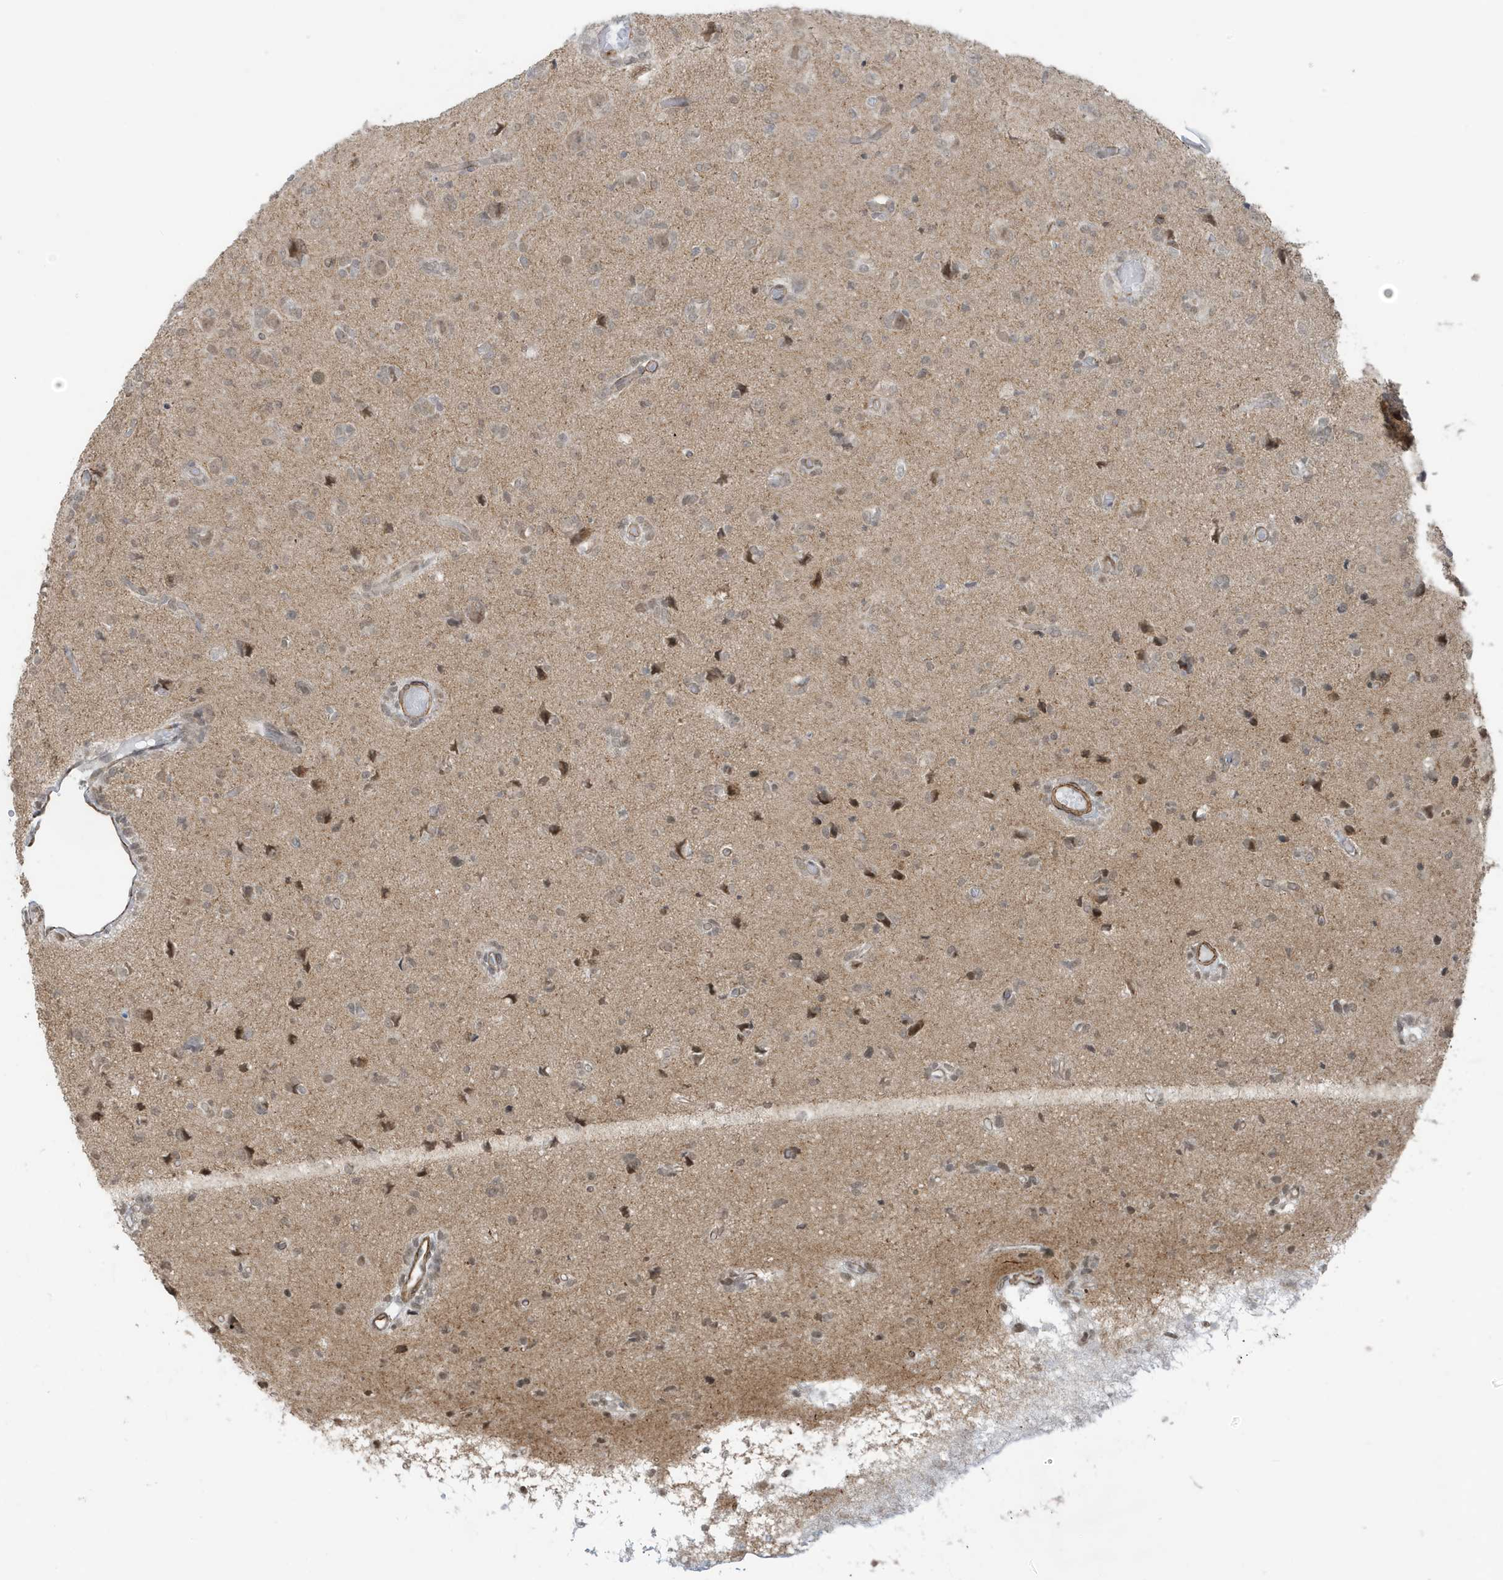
{"staining": {"intensity": "negative", "quantity": "none", "location": "none"}, "tissue": "glioma", "cell_type": "Tumor cells", "image_type": "cancer", "snomed": [{"axis": "morphology", "description": "Glioma, malignant, High grade"}, {"axis": "topography", "description": "Brain"}], "caption": "This is an immunohistochemistry histopathology image of human glioma. There is no expression in tumor cells.", "gene": "CHCHD4", "patient": {"sex": "female", "age": 59}}